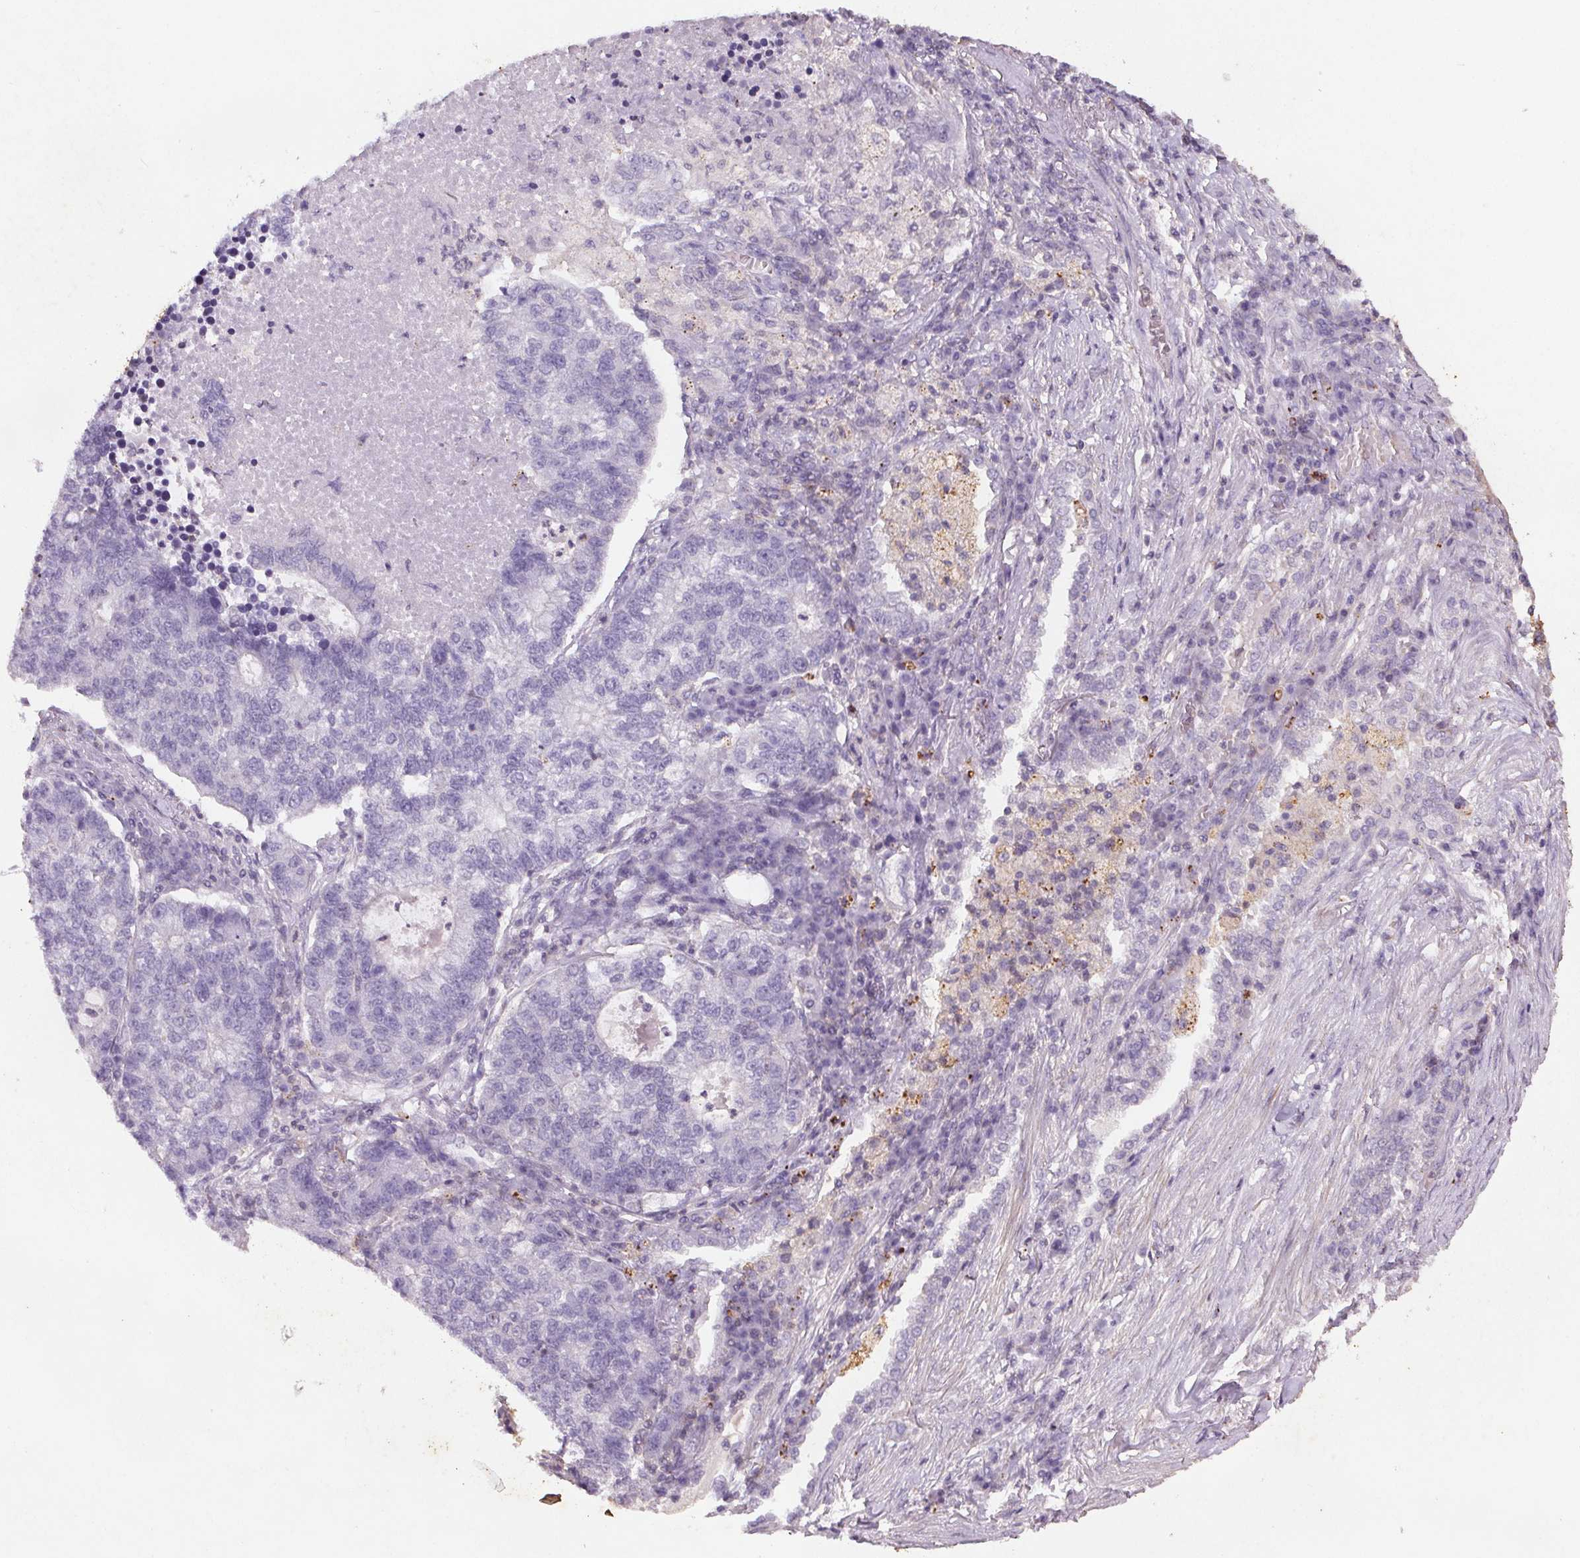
{"staining": {"intensity": "negative", "quantity": "none", "location": "none"}, "tissue": "lung cancer", "cell_type": "Tumor cells", "image_type": "cancer", "snomed": [{"axis": "morphology", "description": "Adenocarcinoma, NOS"}, {"axis": "topography", "description": "Lung"}], "caption": "Histopathology image shows no significant protein positivity in tumor cells of lung adenocarcinoma. (DAB immunohistochemistry with hematoxylin counter stain).", "gene": "C19orf84", "patient": {"sex": "male", "age": 57}}